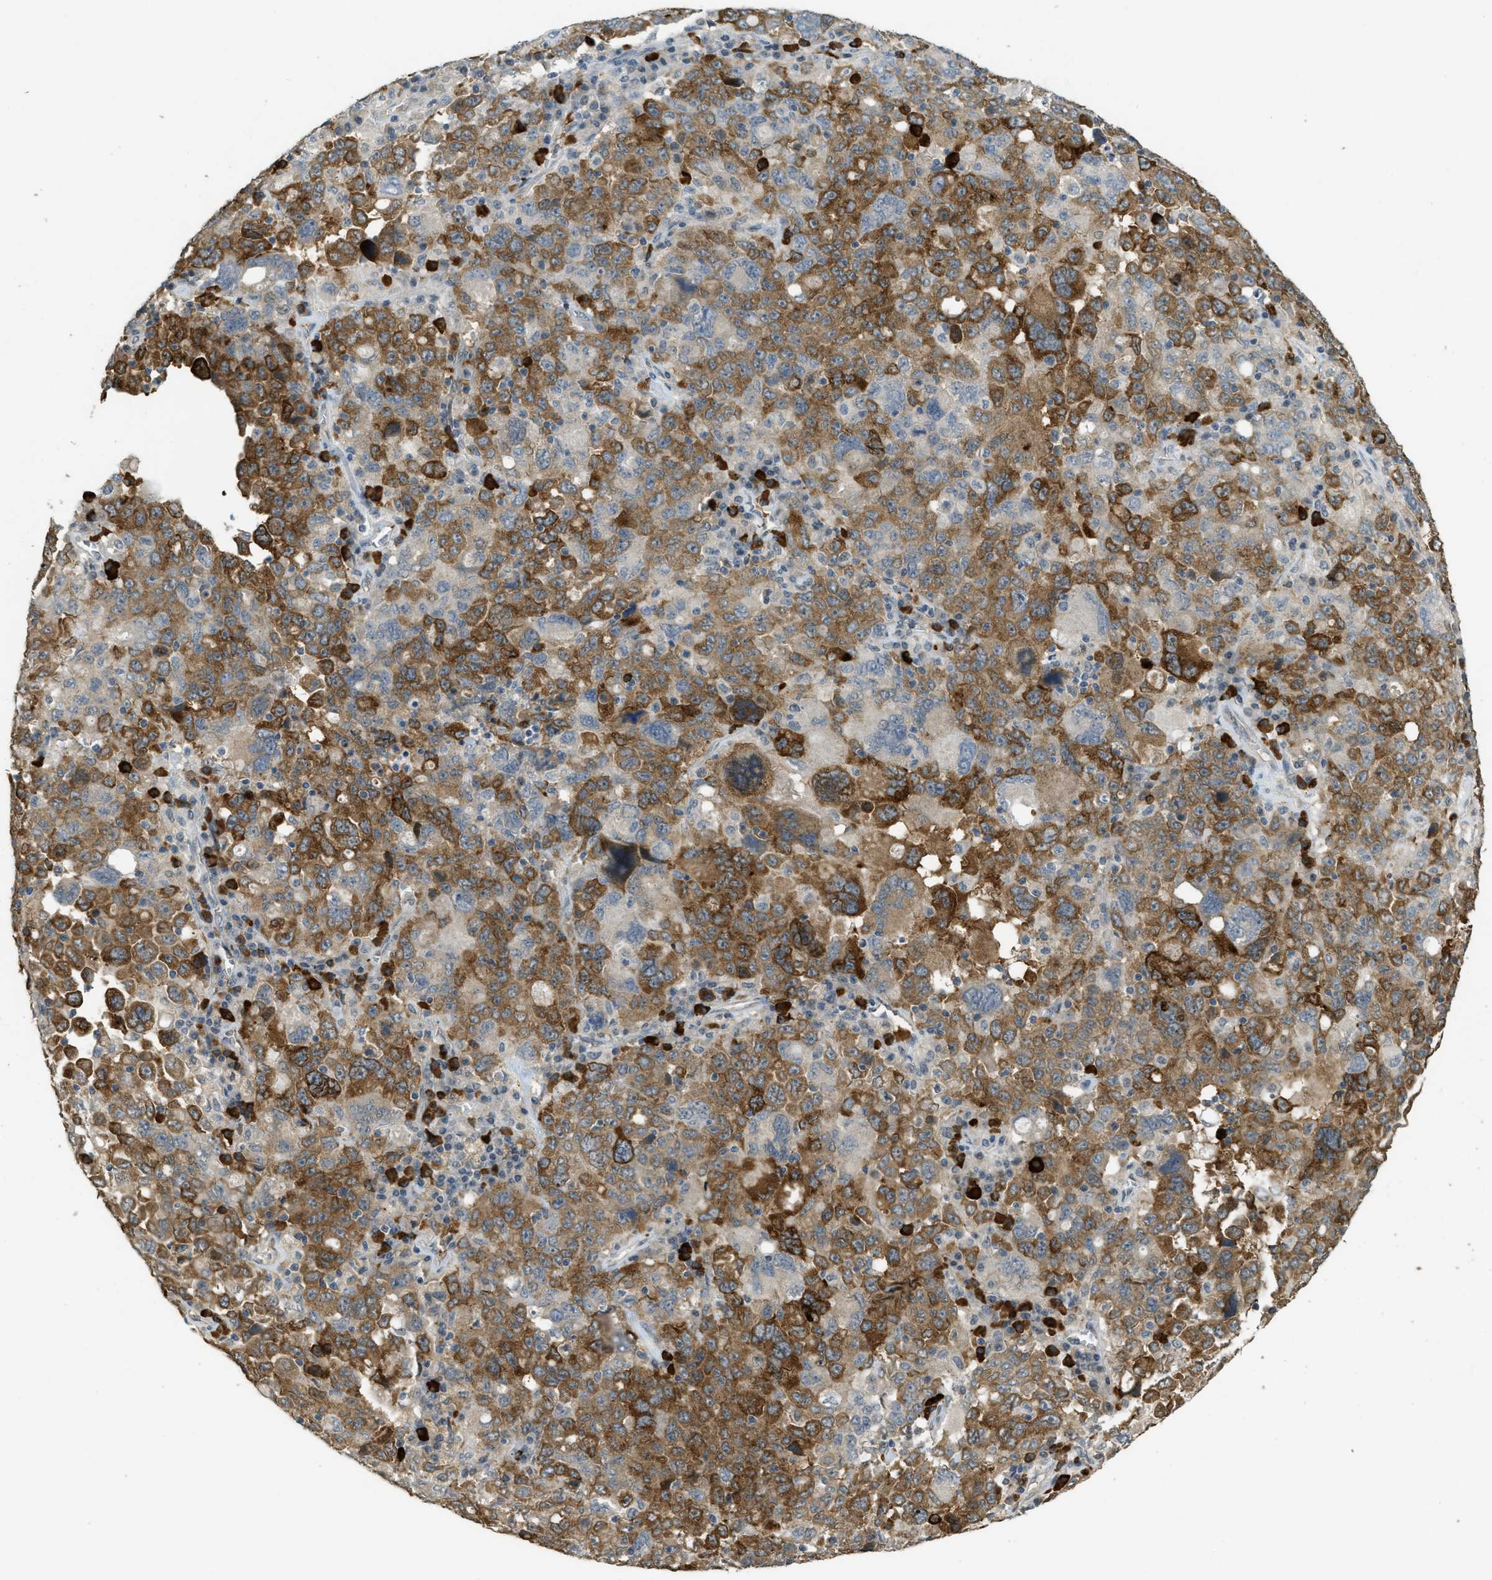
{"staining": {"intensity": "strong", "quantity": "25%-75%", "location": "cytoplasmic/membranous"}, "tissue": "ovarian cancer", "cell_type": "Tumor cells", "image_type": "cancer", "snomed": [{"axis": "morphology", "description": "Carcinoma, endometroid"}, {"axis": "topography", "description": "Ovary"}], "caption": "The immunohistochemical stain highlights strong cytoplasmic/membranous positivity in tumor cells of ovarian cancer (endometroid carcinoma) tissue.", "gene": "IGF2BP2", "patient": {"sex": "female", "age": 62}}